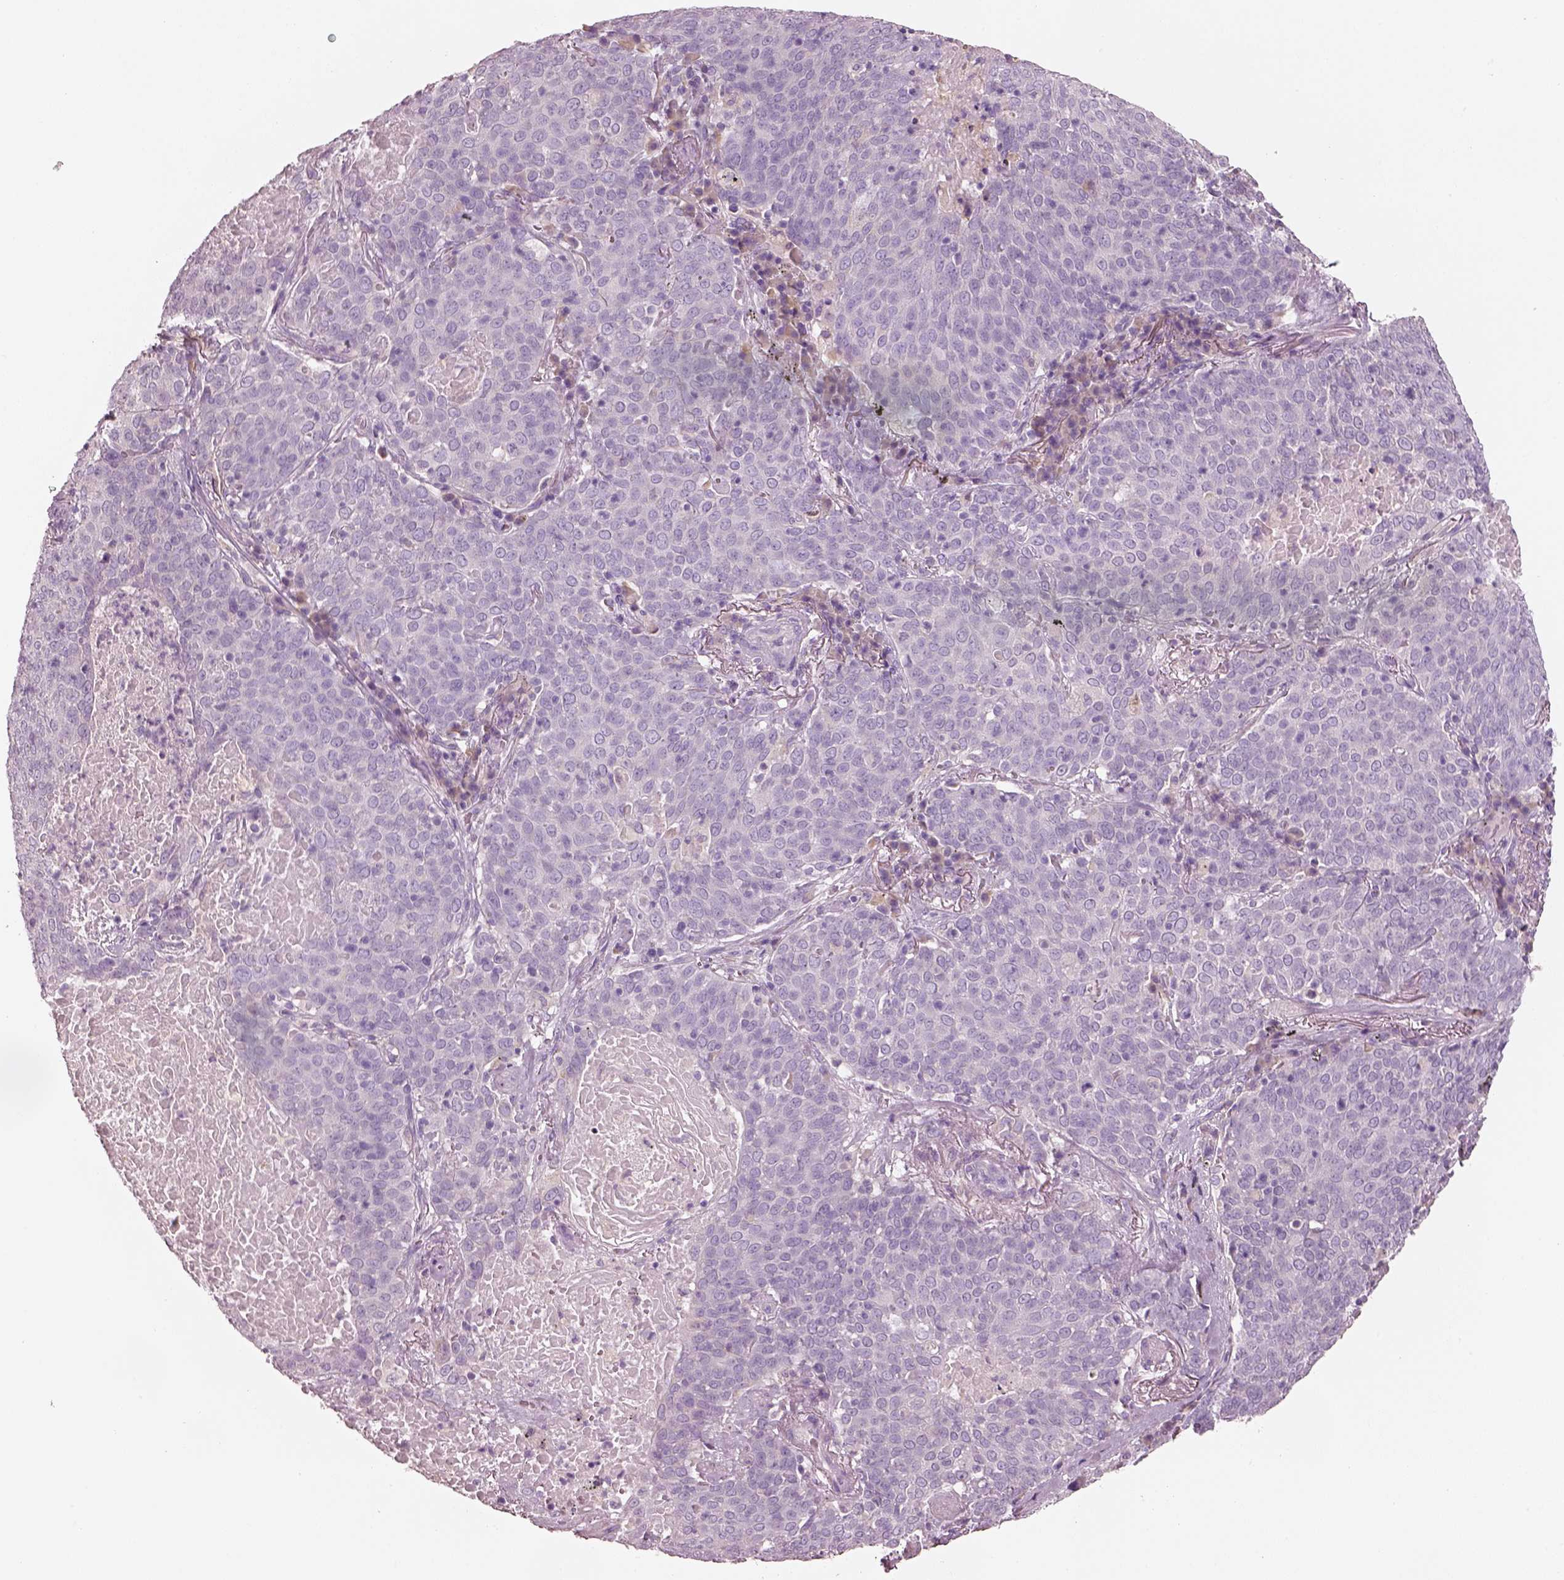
{"staining": {"intensity": "negative", "quantity": "none", "location": "none"}, "tissue": "lung cancer", "cell_type": "Tumor cells", "image_type": "cancer", "snomed": [{"axis": "morphology", "description": "Squamous cell carcinoma, NOS"}, {"axis": "topography", "description": "Lung"}], "caption": "Tumor cells are negative for protein expression in human squamous cell carcinoma (lung).", "gene": "PNOC", "patient": {"sex": "male", "age": 82}}